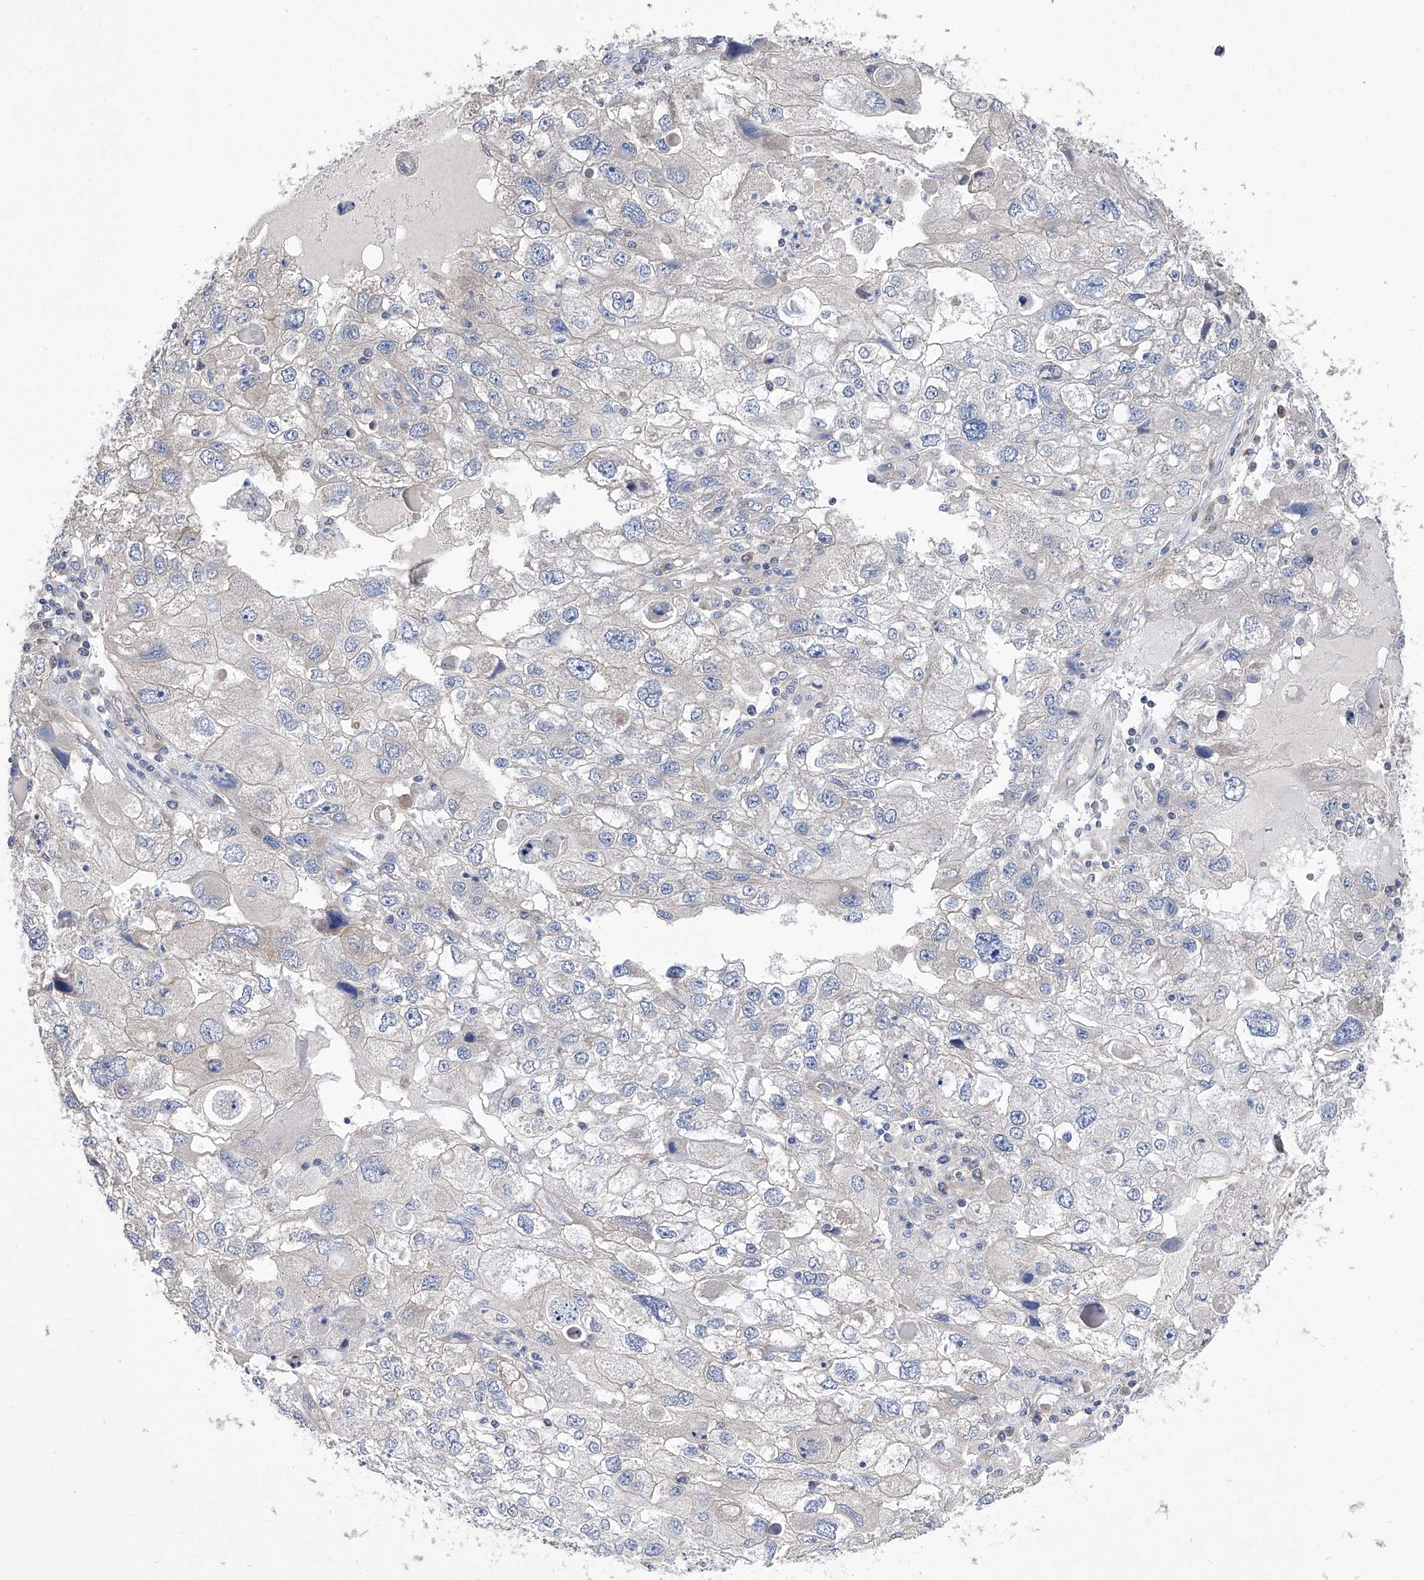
{"staining": {"intensity": "negative", "quantity": "none", "location": "none"}, "tissue": "endometrial cancer", "cell_type": "Tumor cells", "image_type": "cancer", "snomed": [{"axis": "morphology", "description": "Adenocarcinoma, NOS"}, {"axis": "topography", "description": "Endometrium"}], "caption": "Human endometrial adenocarcinoma stained for a protein using immunohistochemistry demonstrates no positivity in tumor cells.", "gene": "TJAP1", "patient": {"sex": "female", "age": 49}}